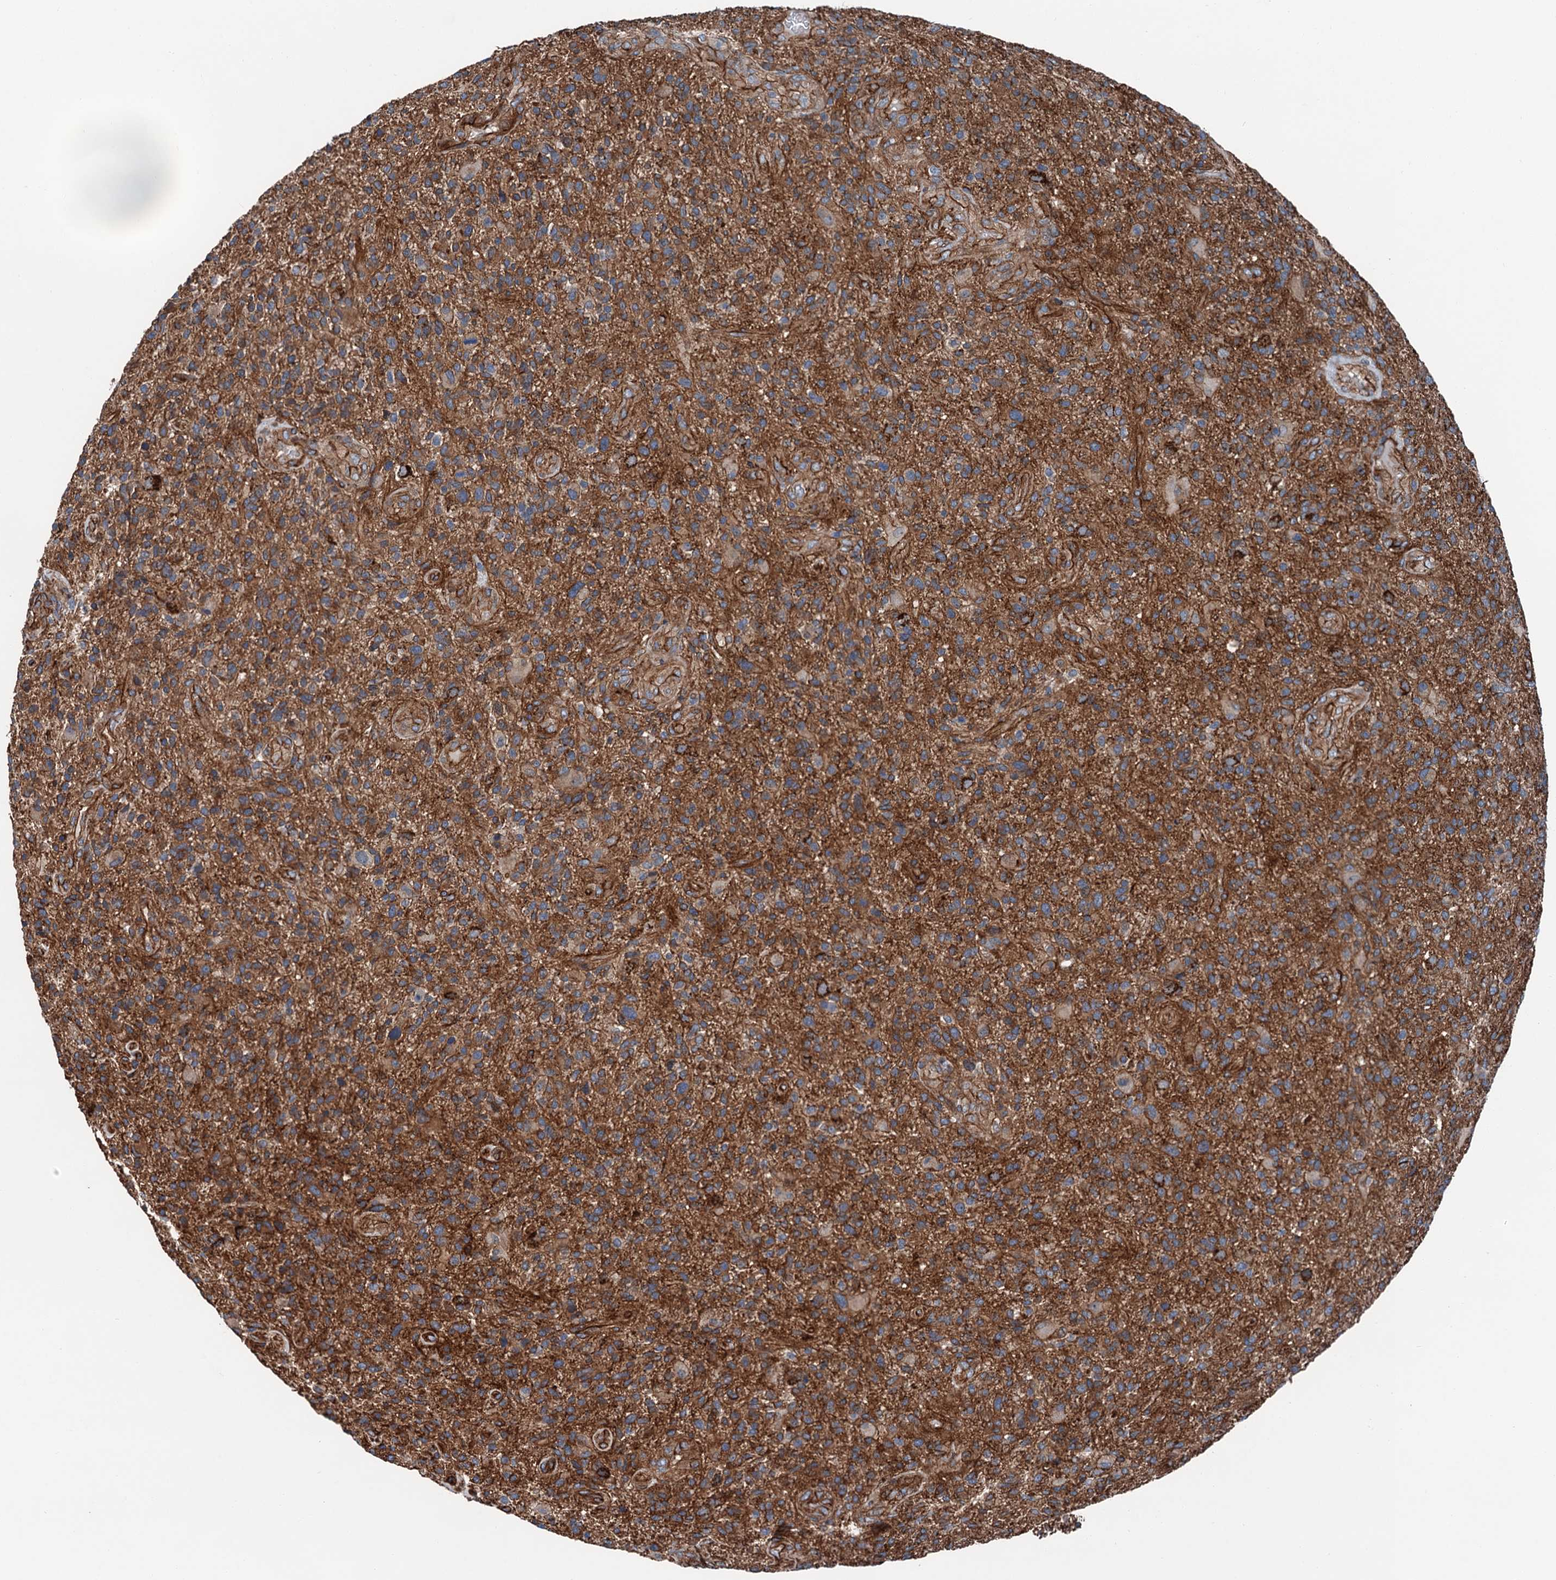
{"staining": {"intensity": "moderate", "quantity": ">75%", "location": "cytoplasmic/membranous"}, "tissue": "glioma", "cell_type": "Tumor cells", "image_type": "cancer", "snomed": [{"axis": "morphology", "description": "Glioma, malignant, High grade"}, {"axis": "topography", "description": "Brain"}], "caption": "Moderate cytoplasmic/membranous staining is appreciated in approximately >75% of tumor cells in glioma.", "gene": "NMRAL1", "patient": {"sex": "male", "age": 47}}